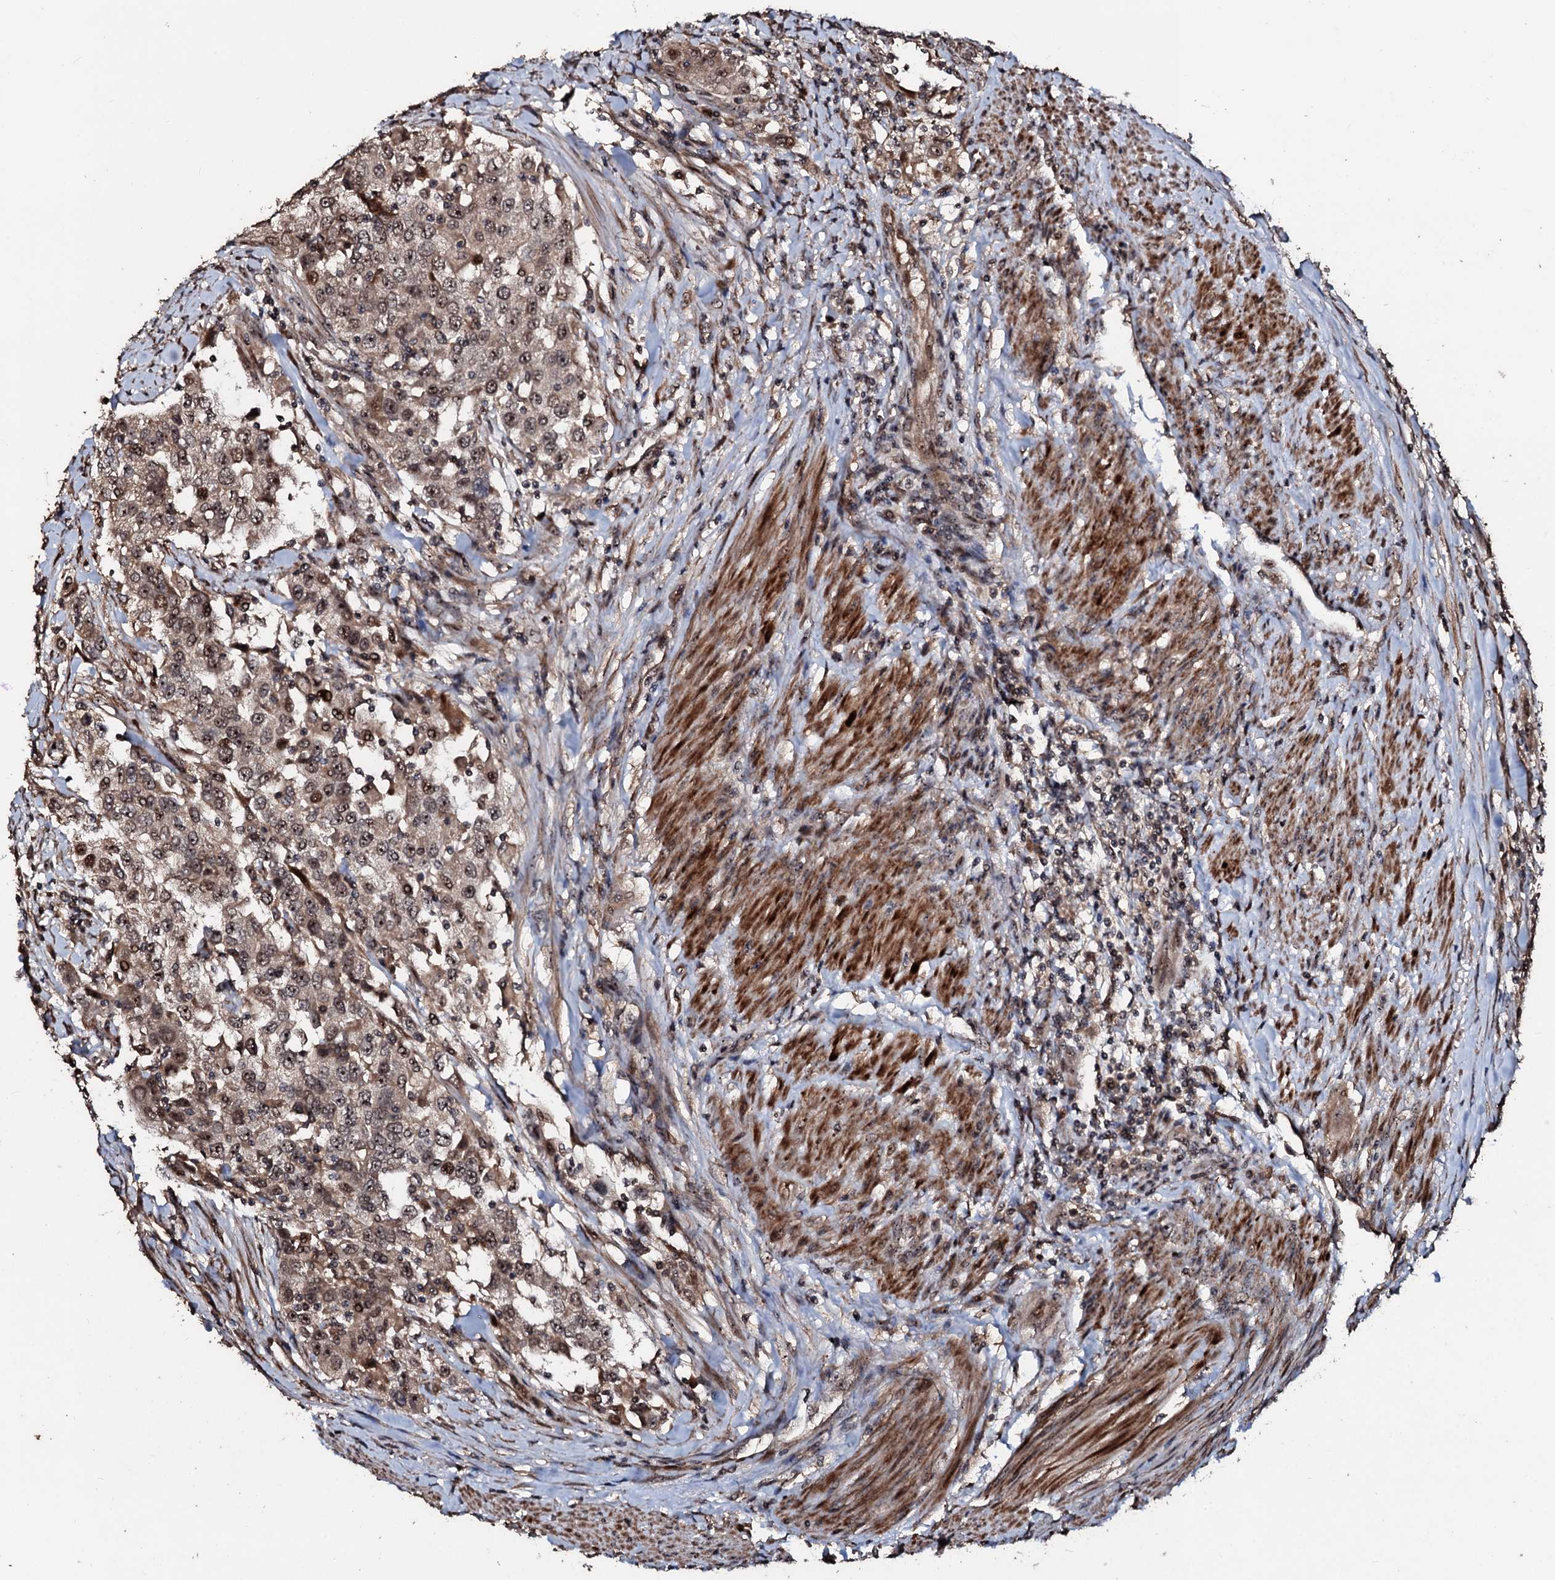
{"staining": {"intensity": "moderate", "quantity": ">75%", "location": "cytoplasmic/membranous,nuclear"}, "tissue": "urothelial cancer", "cell_type": "Tumor cells", "image_type": "cancer", "snomed": [{"axis": "morphology", "description": "Urothelial carcinoma, High grade"}, {"axis": "topography", "description": "Urinary bladder"}], "caption": "This image shows immunohistochemistry (IHC) staining of human urothelial cancer, with medium moderate cytoplasmic/membranous and nuclear staining in about >75% of tumor cells.", "gene": "SUPT7L", "patient": {"sex": "female", "age": 80}}